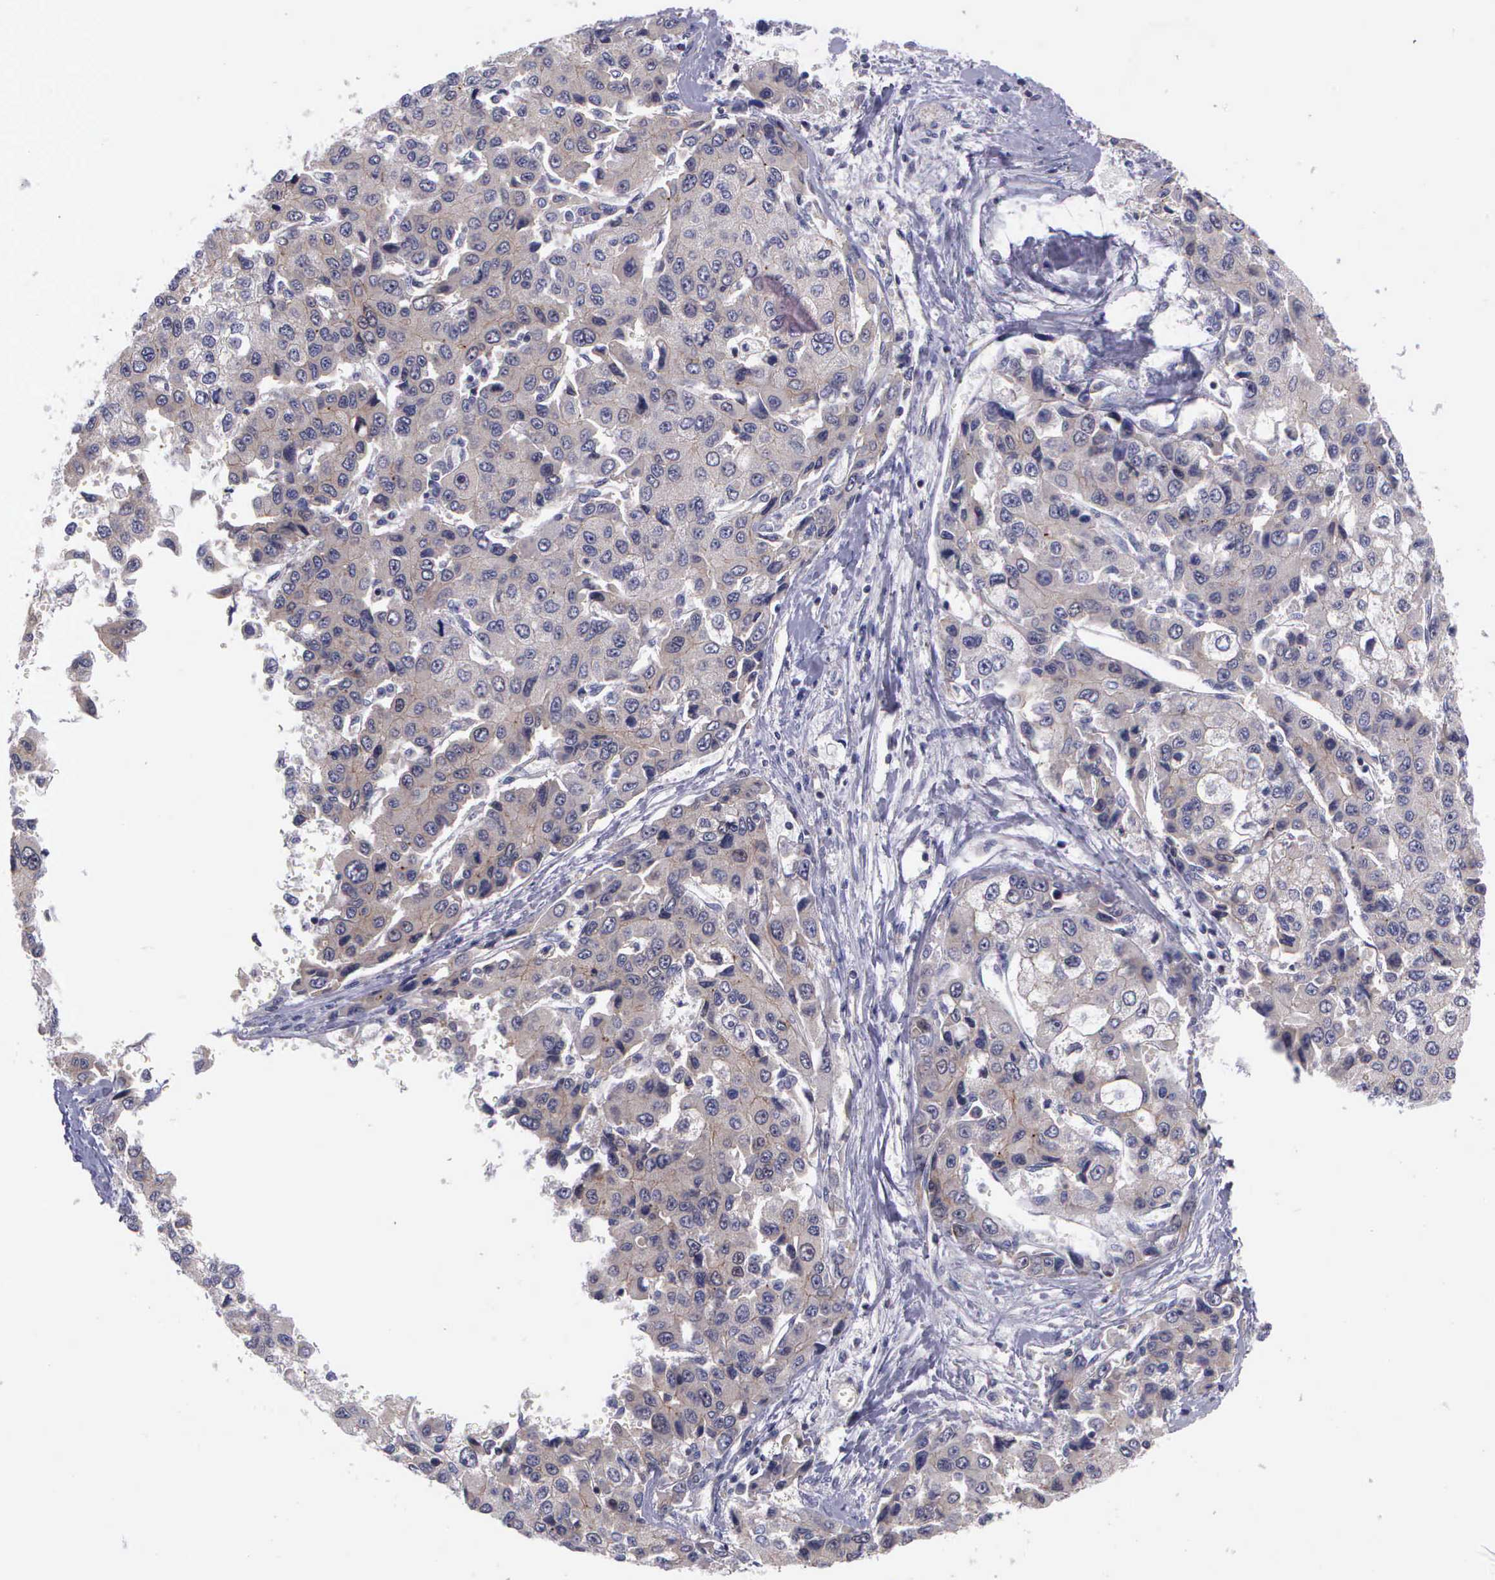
{"staining": {"intensity": "negative", "quantity": "none", "location": "none"}, "tissue": "liver cancer", "cell_type": "Tumor cells", "image_type": "cancer", "snomed": [{"axis": "morphology", "description": "Carcinoma, Hepatocellular, NOS"}, {"axis": "topography", "description": "Liver"}], "caption": "This is a micrograph of IHC staining of liver cancer (hepatocellular carcinoma), which shows no positivity in tumor cells.", "gene": "MICAL3", "patient": {"sex": "female", "age": 66}}